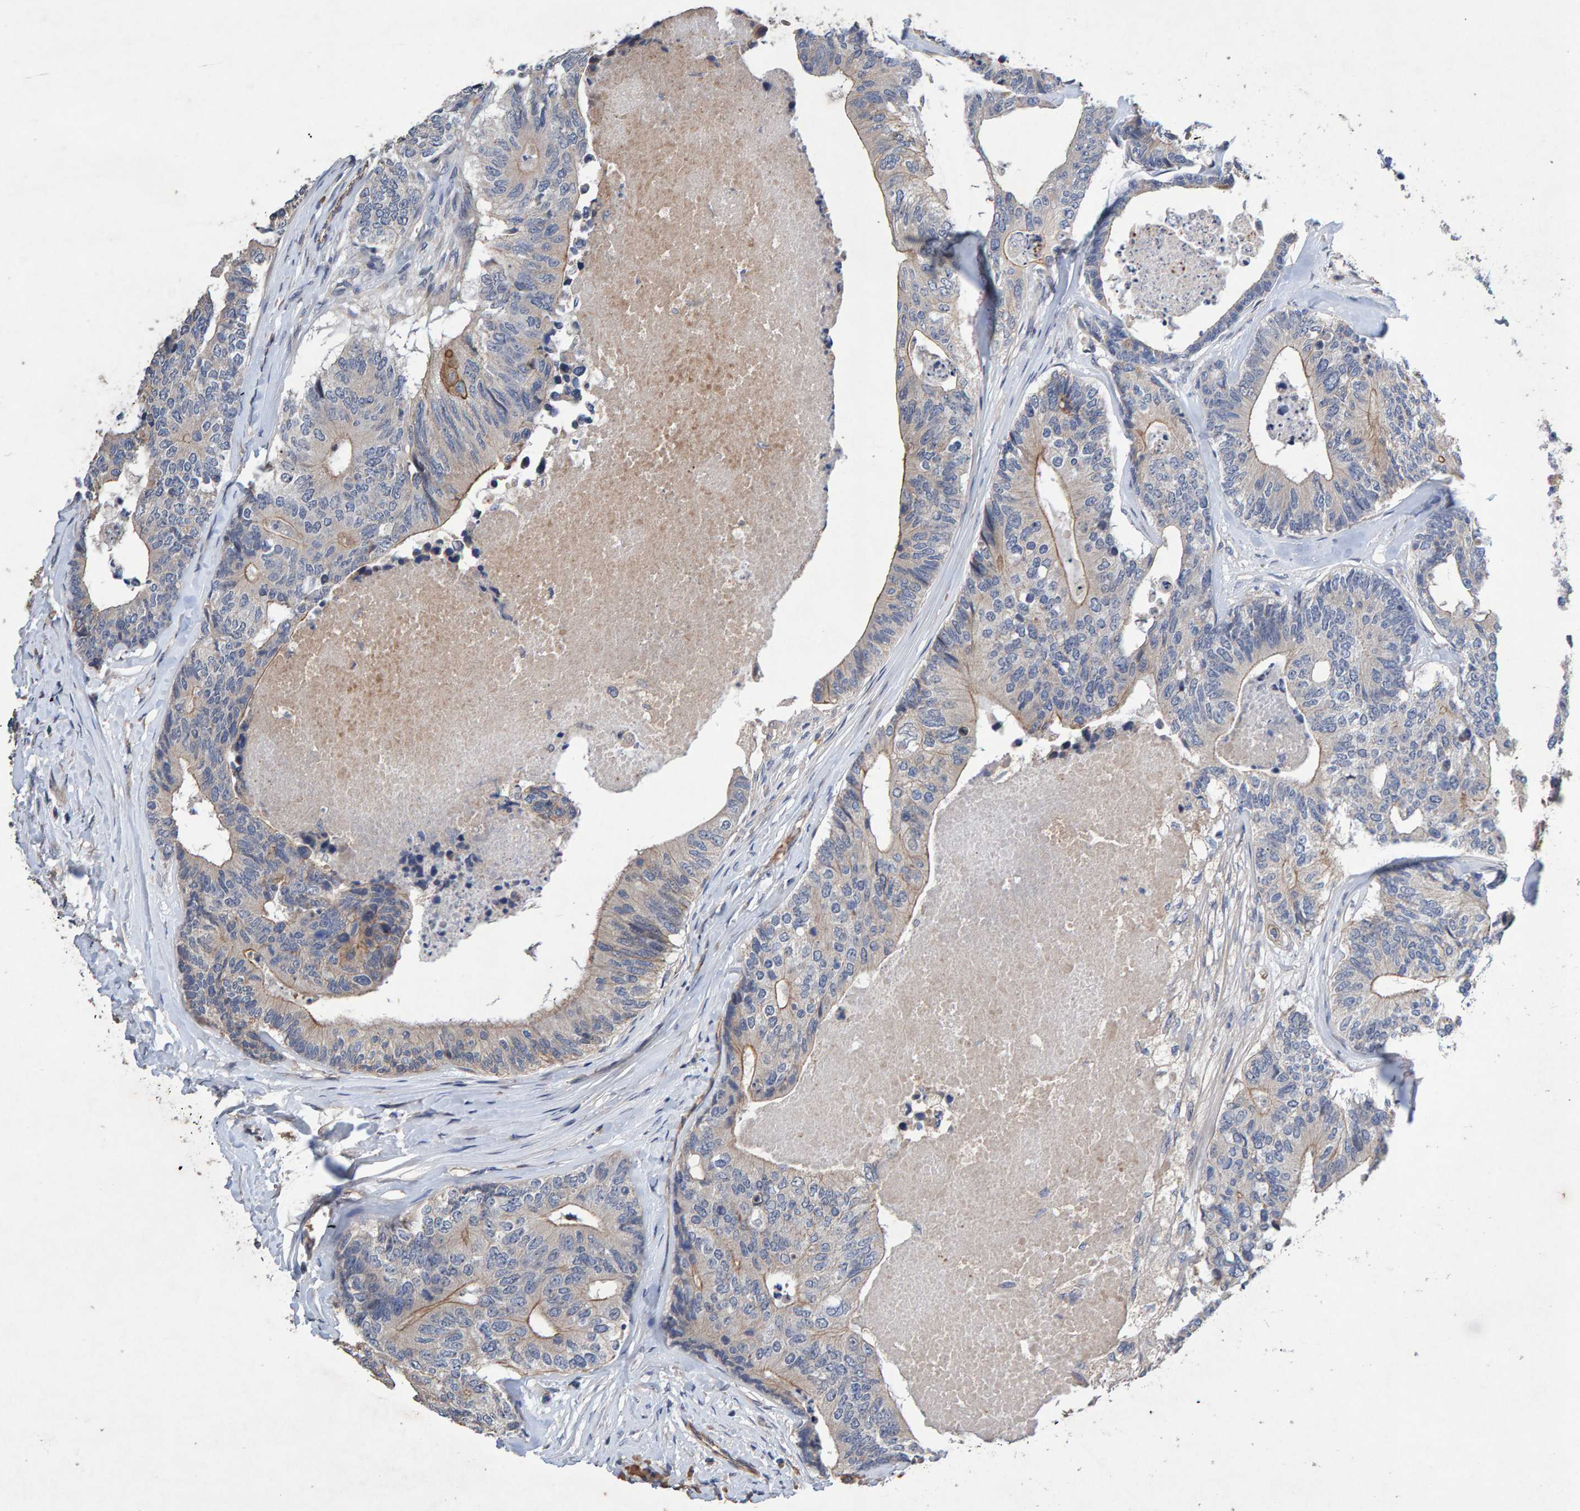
{"staining": {"intensity": "weak", "quantity": "25%-75%", "location": "cytoplasmic/membranous"}, "tissue": "colorectal cancer", "cell_type": "Tumor cells", "image_type": "cancer", "snomed": [{"axis": "morphology", "description": "Adenocarcinoma, NOS"}, {"axis": "topography", "description": "Colon"}], "caption": "Human colorectal cancer stained with a protein marker displays weak staining in tumor cells.", "gene": "EFR3A", "patient": {"sex": "female", "age": 67}}